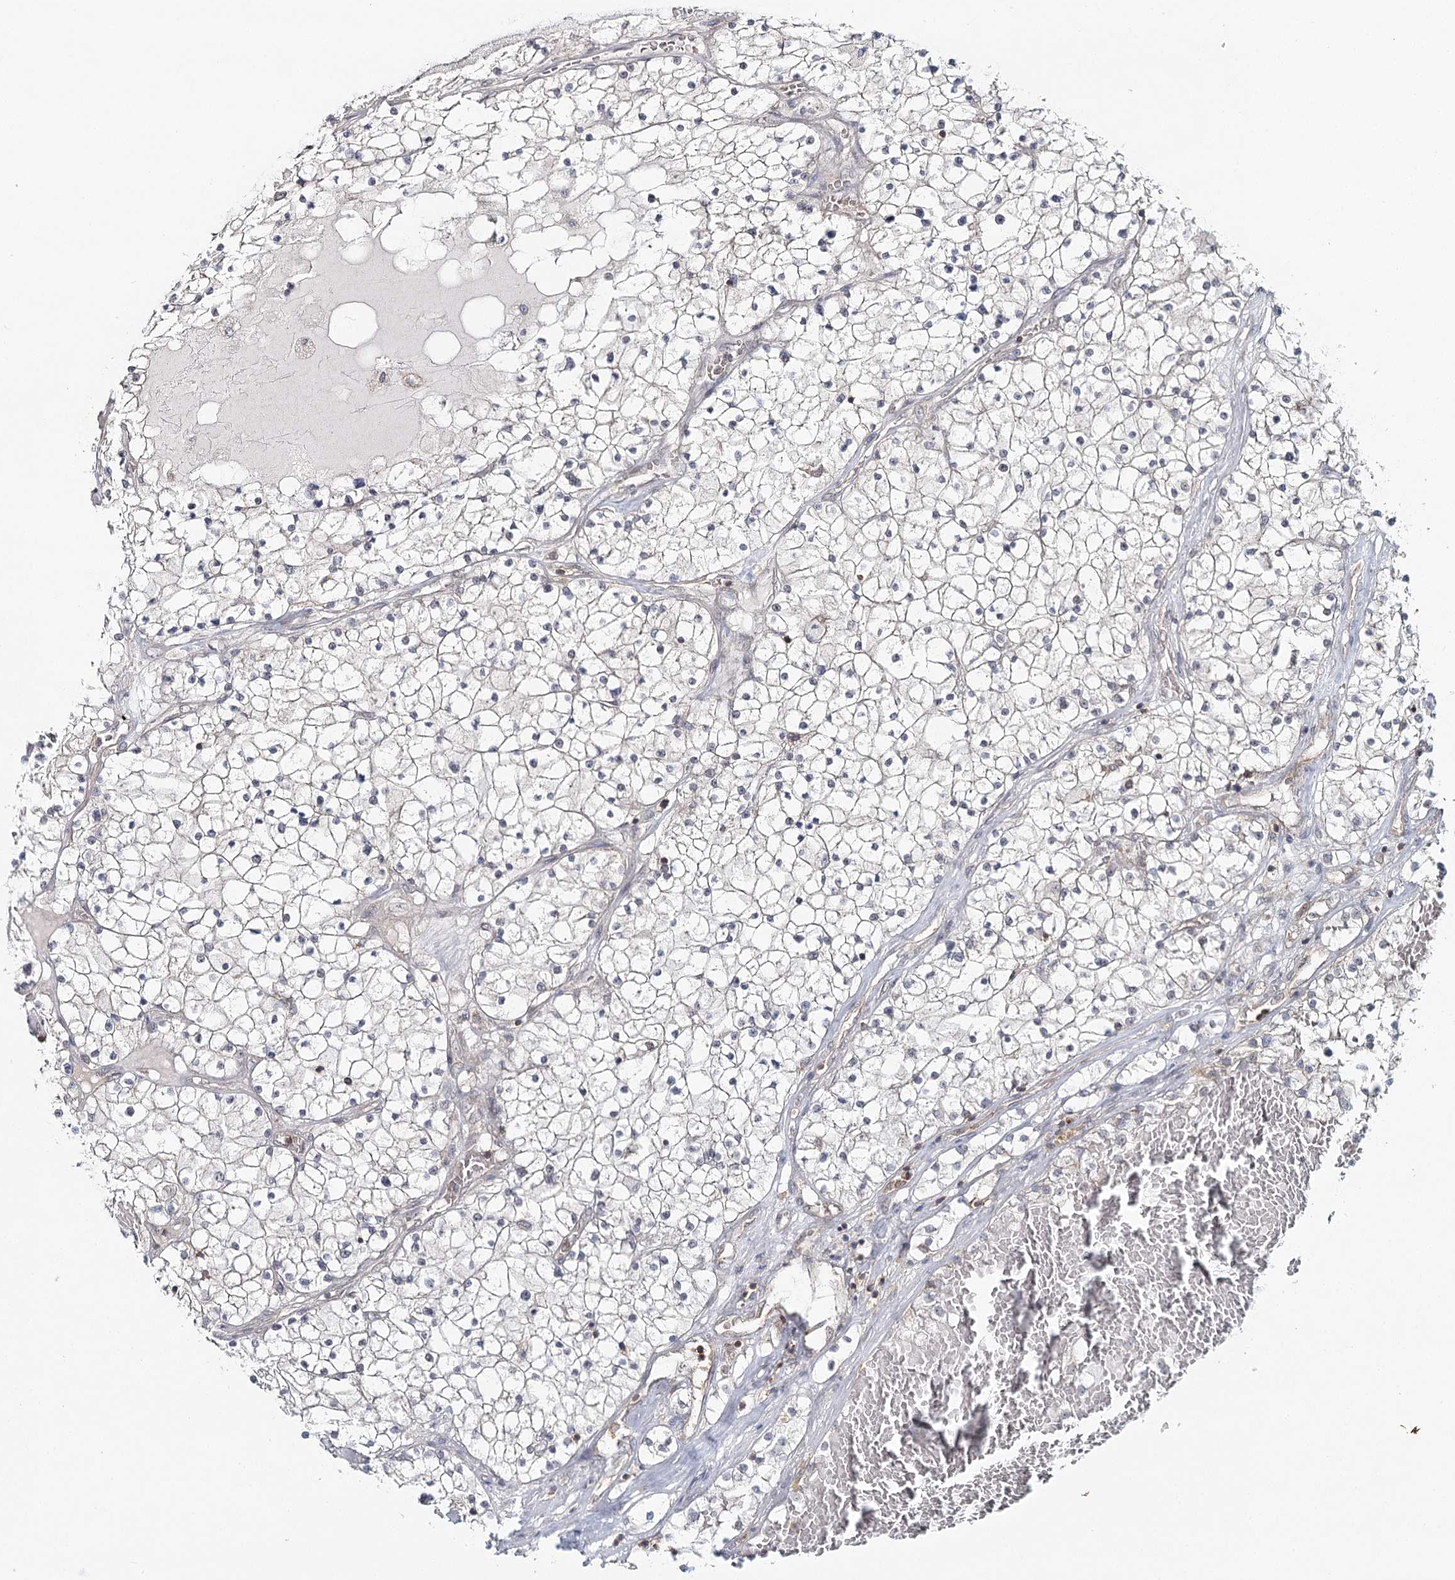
{"staining": {"intensity": "negative", "quantity": "none", "location": "none"}, "tissue": "renal cancer", "cell_type": "Tumor cells", "image_type": "cancer", "snomed": [{"axis": "morphology", "description": "Normal tissue, NOS"}, {"axis": "morphology", "description": "Adenocarcinoma, NOS"}, {"axis": "topography", "description": "Kidney"}], "caption": "DAB (3,3'-diaminobenzidine) immunohistochemical staining of human renal cancer (adenocarcinoma) demonstrates no significant positivity in tumor cells.", "gene": "FAM120B", "patient": {"sex": "male", "age": 68}}